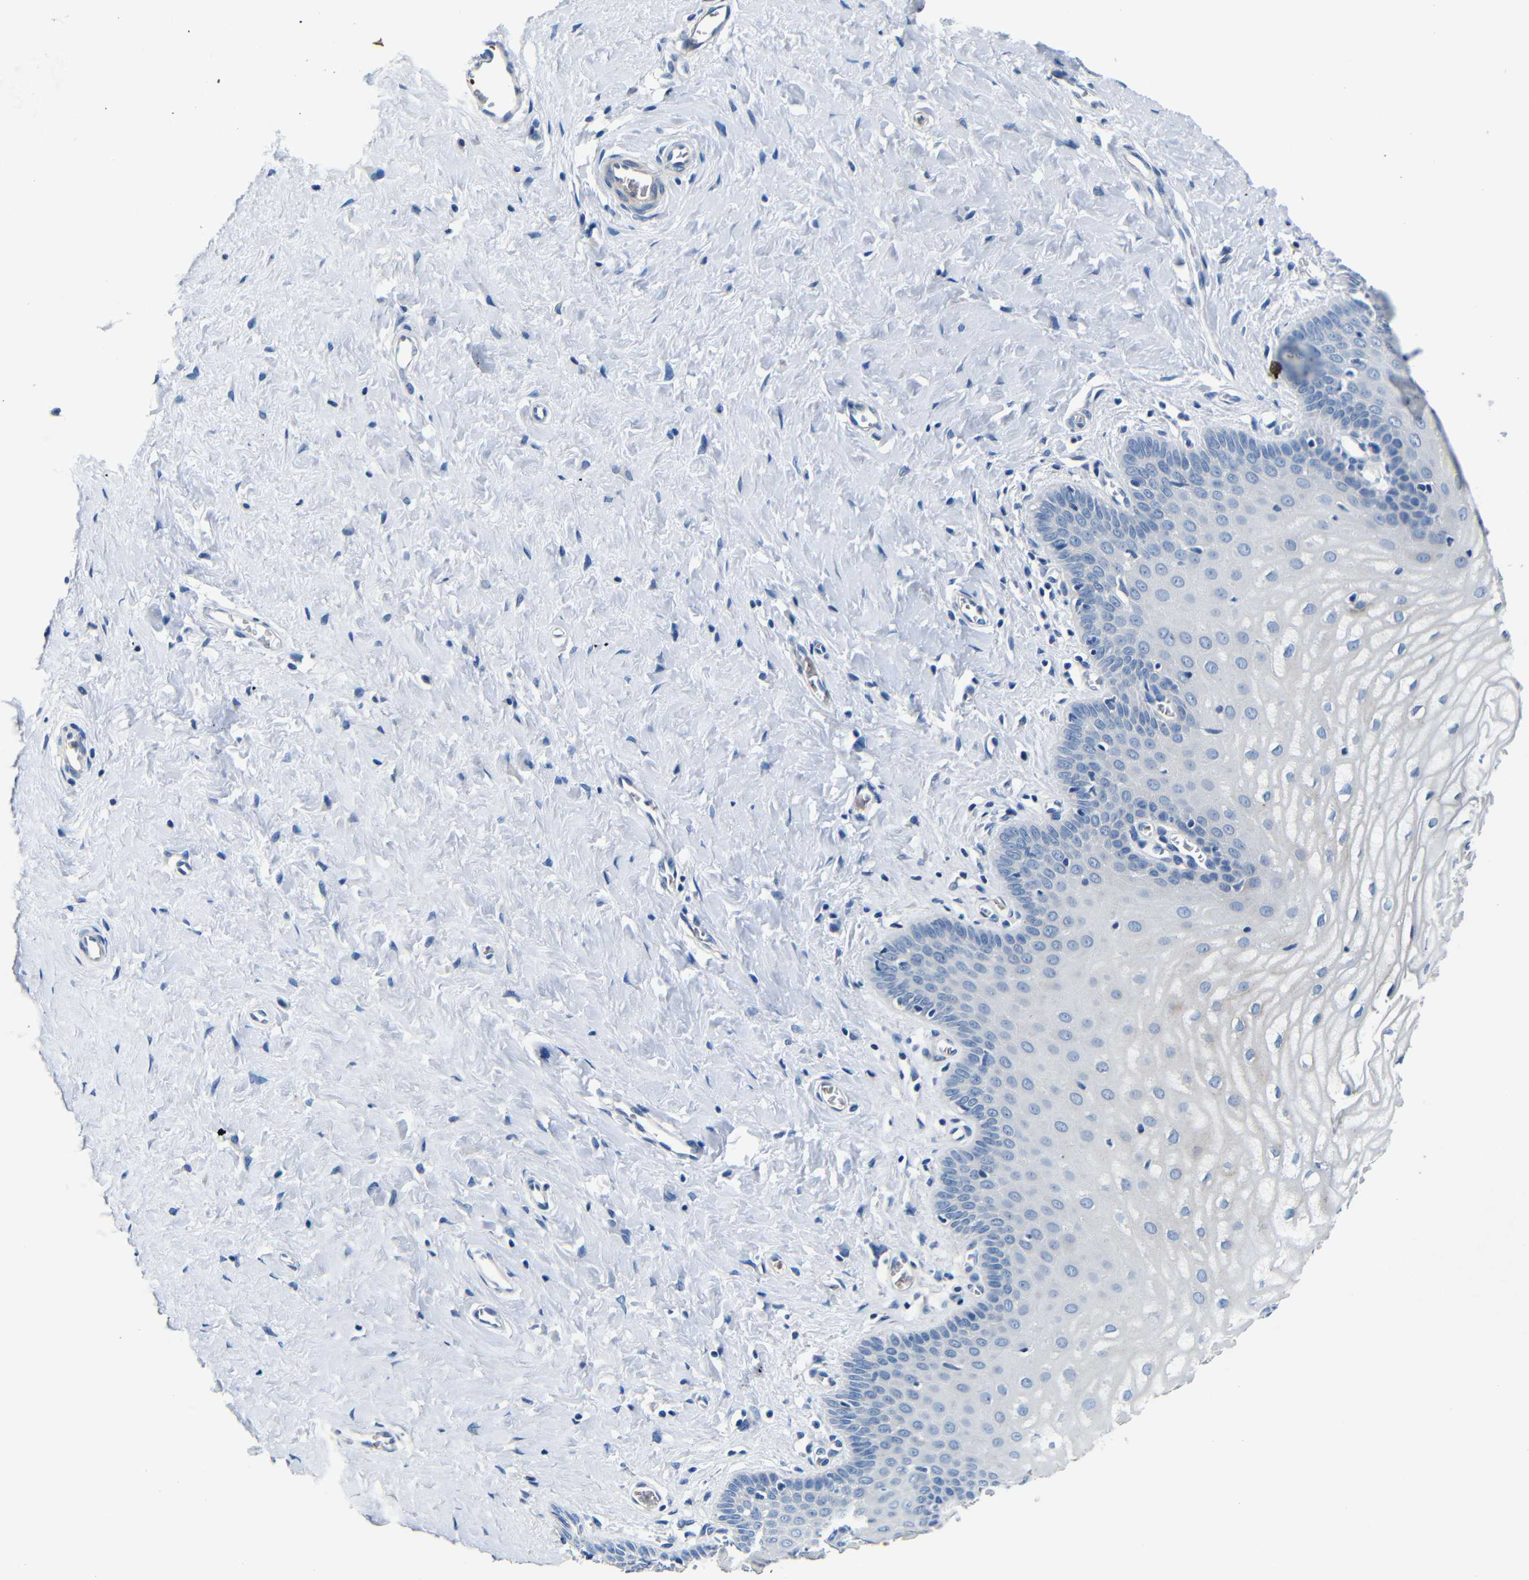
{"staining": {"intensity": "negative", "quantity": "none", "location": "none"}, "tissue": "cervix", "cell_type": "Glandular cells", "image_type": "normal", "snomed": [{"axis": "morphology", "description": "Normal tissue, NOS"}, {"axis": "topography", "description": "Cervix"}], "caption": "Immunohistochemistry (IHC) of benign human cervix demonstrates no expression in glandular cells. (IHC, brightfield microscopy, high magnification).", "gene": "TNFAIP1", "patient": {"sex": "female", "age": 55}}